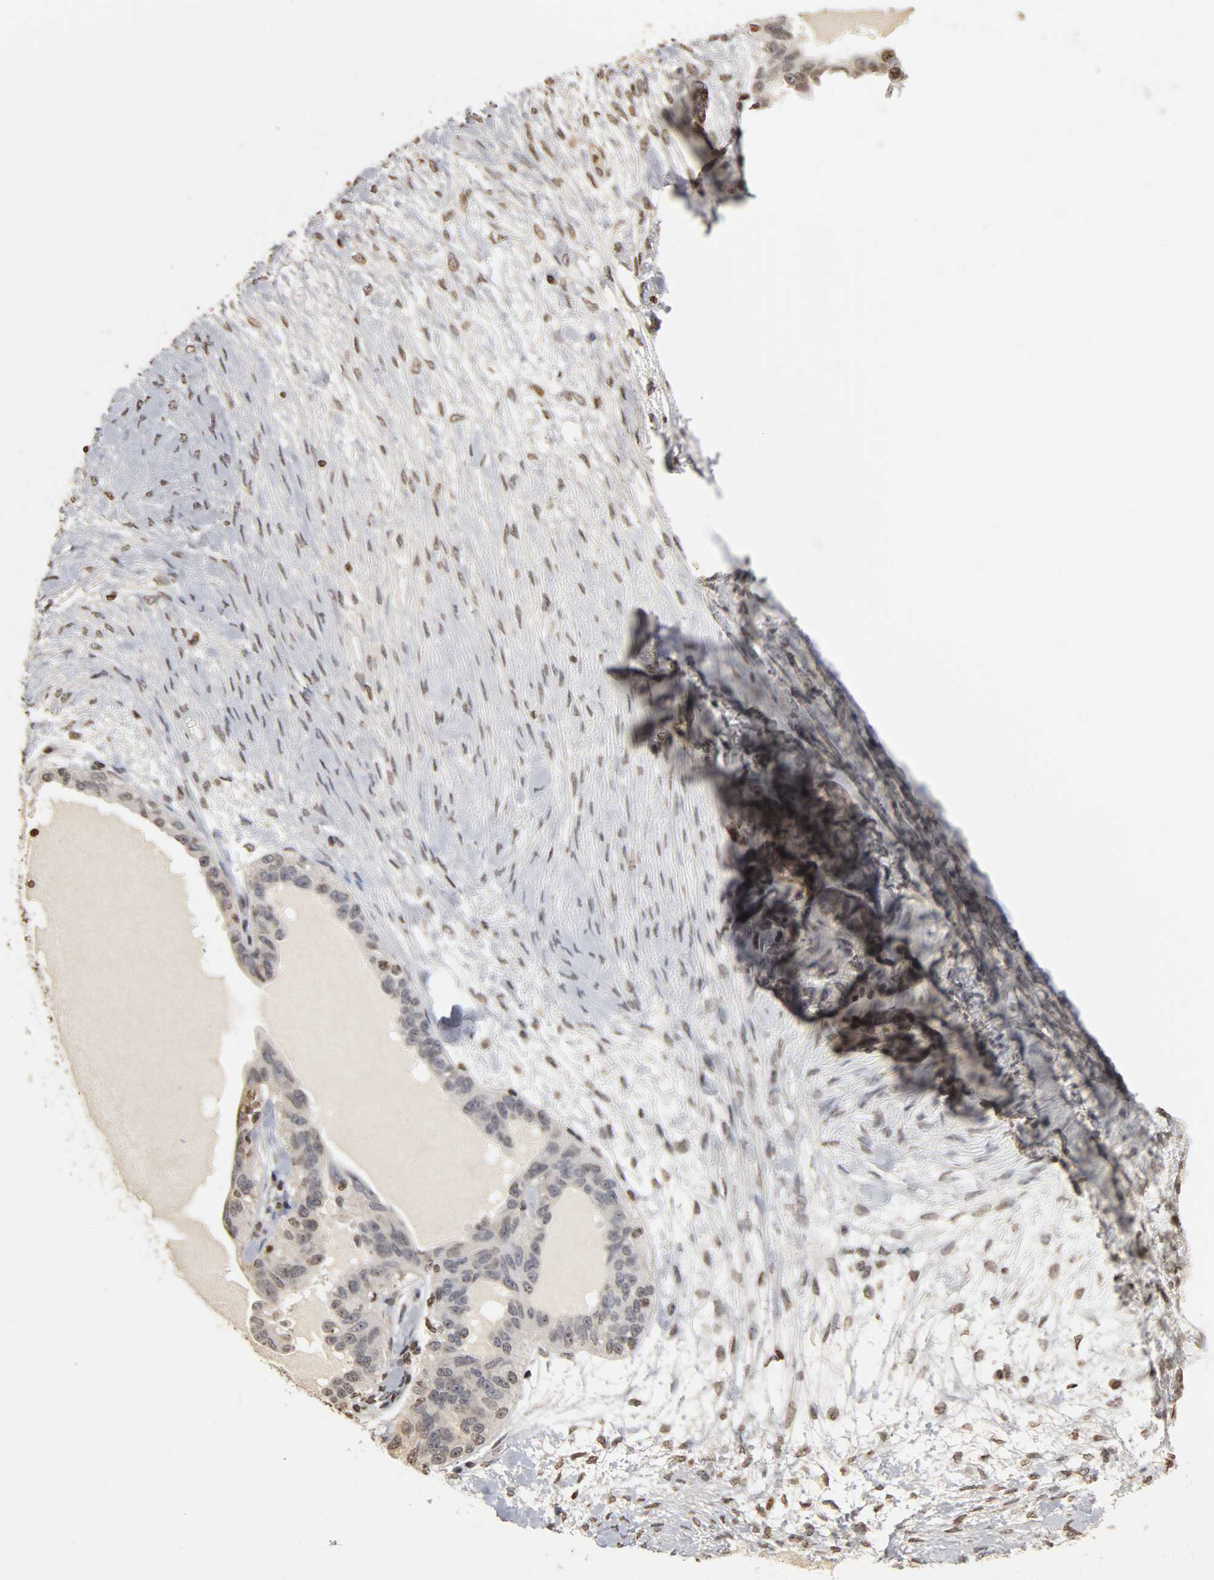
{"staining": {"intensity": "weak", "quantity": "<25%", "location": "nuclear"}, "tissue": "ovarian cancer", "cell_type": "Tumor cells", "image_type": "cancer", "snomed": [{"axis": "morphology", "description": "Cystadenocarcinoma, serous, NOS"}, {"axis": "topography", "description": "Ovary"}], "caption": "There is no significant expression in tumor cells of ovarian serous cystadenocarcinoma. (DAB (3,3'-diaminobenzidine) immunohistochemistry (IHC) visualized using brightfield microscopy, high magnification).", "gene": "ERCC2", "patient": {"sex": "female", "age": 82}}